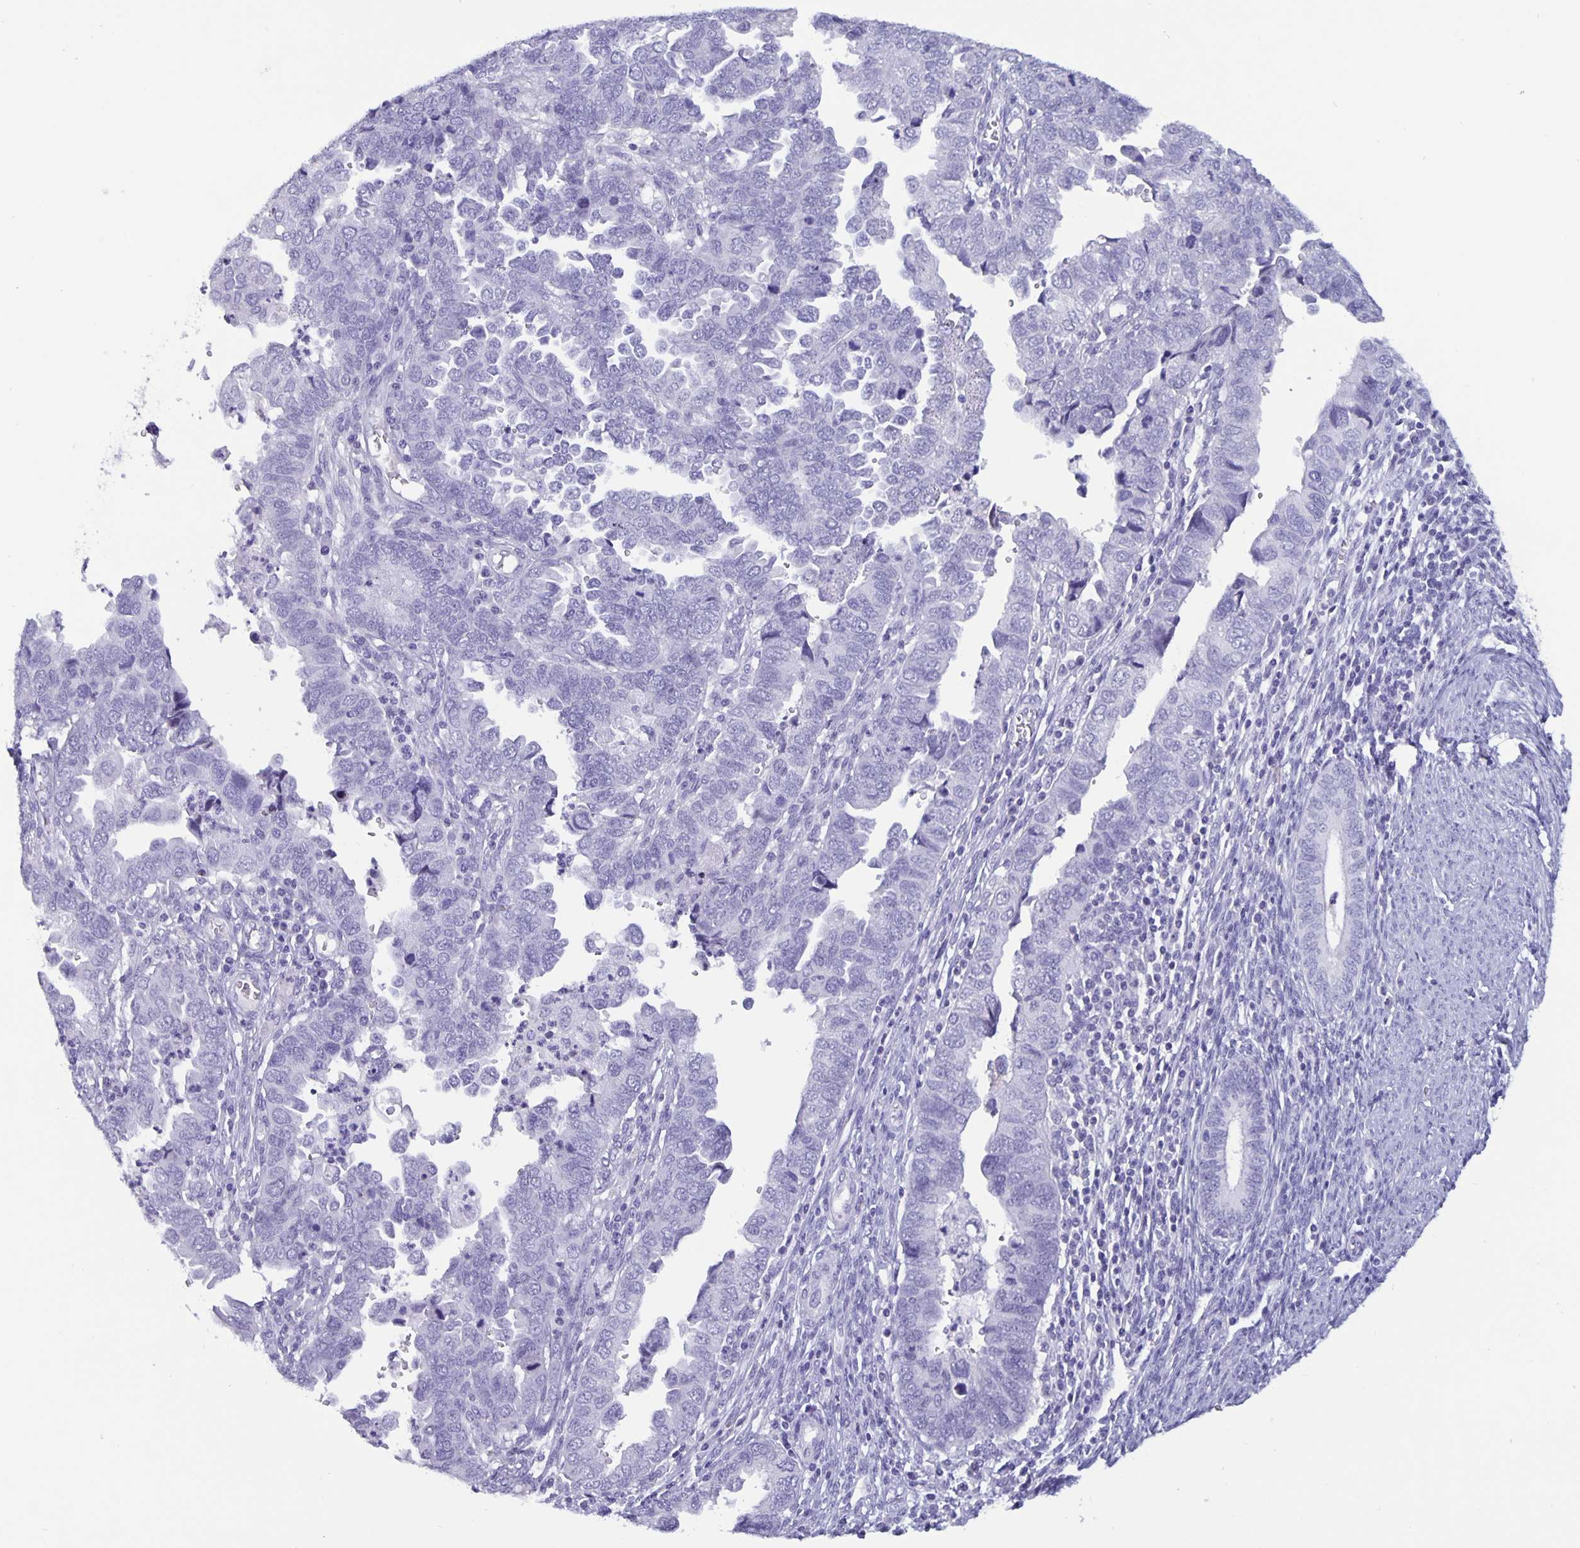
{"staining": {"intensity": "negative", "quantity": "none", "location": "none"}, "tissue": "endometrial cancer", "cell_type": "Tumor cells", "image_type": "cancer", "snomed": [{"axis": "morphology", "description": "Adenocarcinoma, NOS"}, {"axis": "topography", "description": "Endometrium"}], "caption": "A micrograph of human endometrial cancer is negative for staining in tumor cells.", "gene": "BPIFA3", "patient": {"sex": "female", "age": 79}}